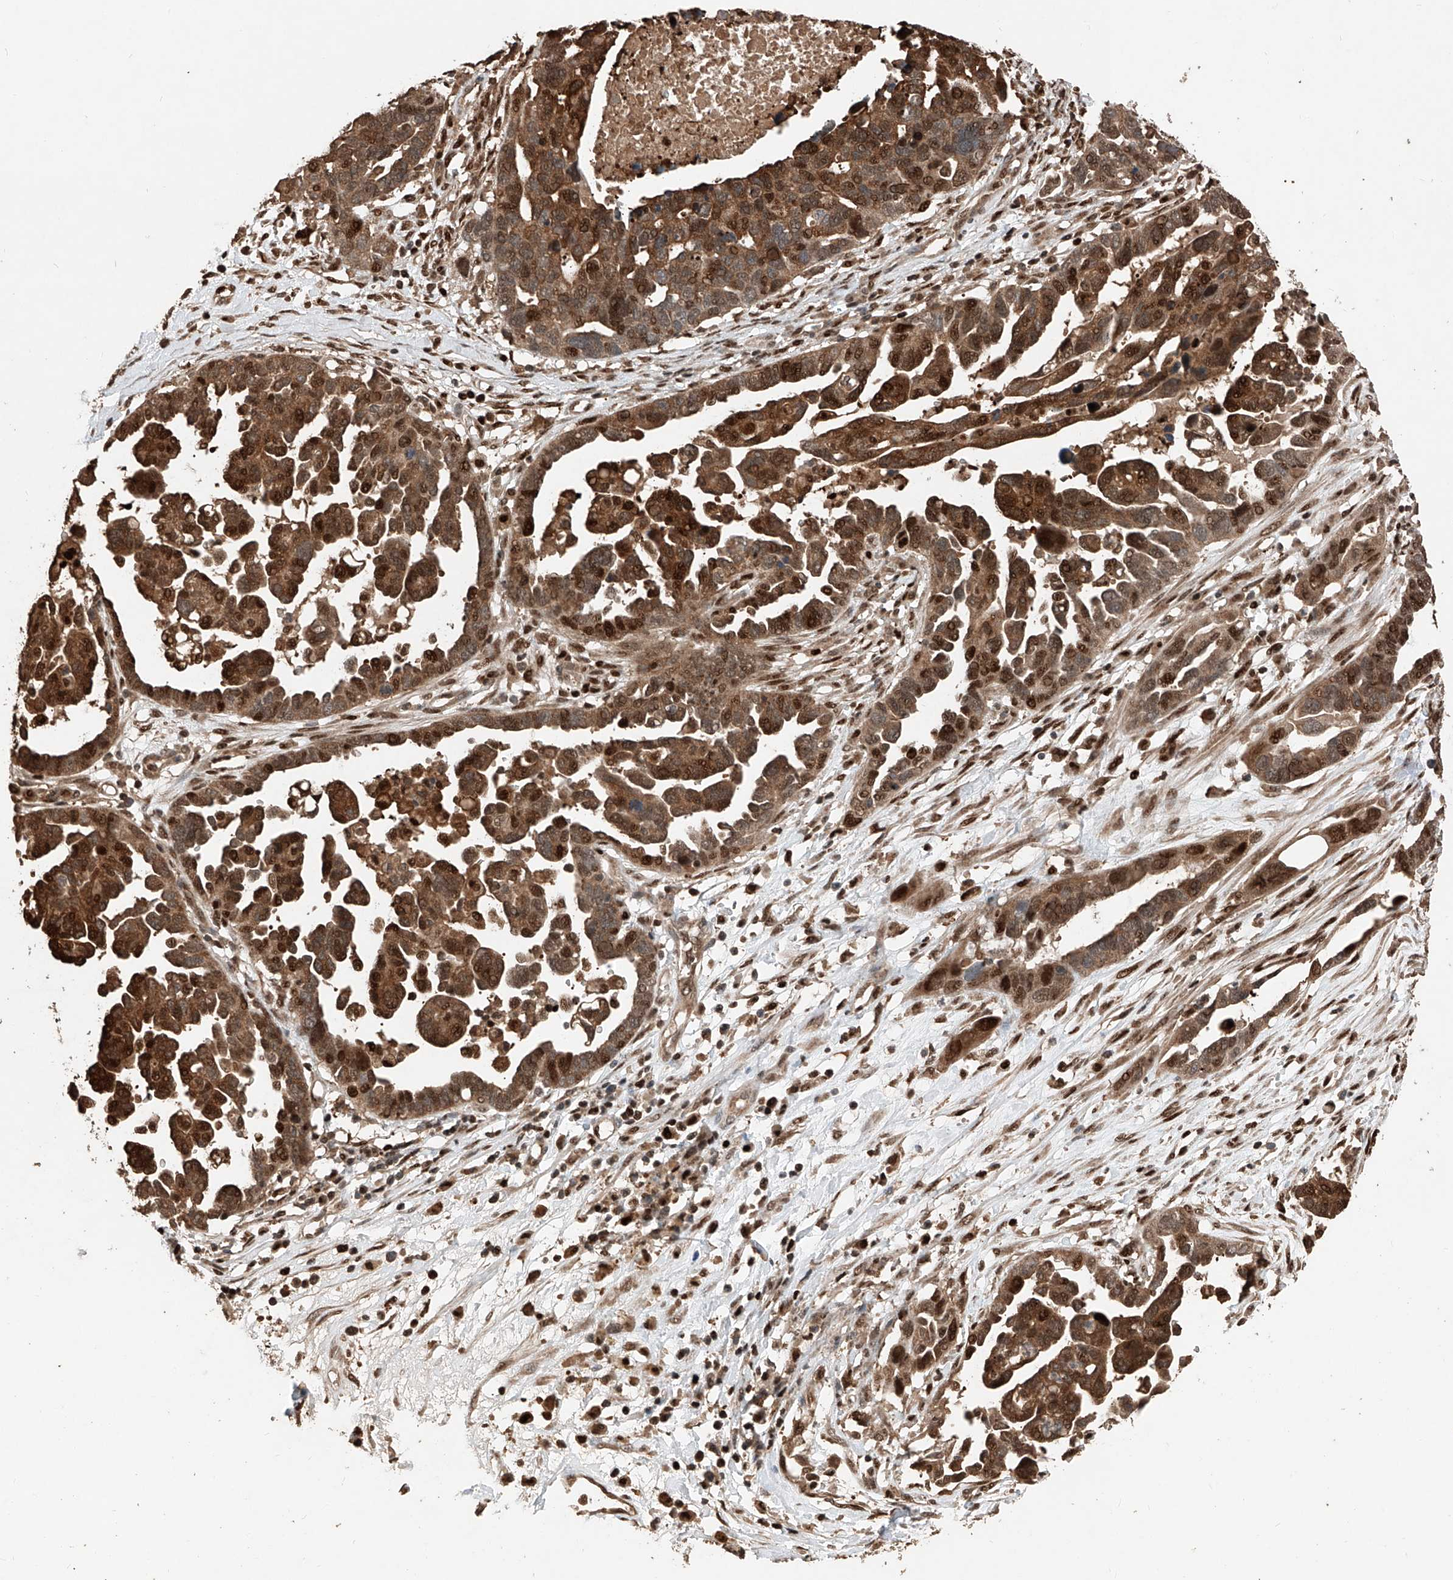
{"staining": {"intensity": "strong", "quantity": ">75%", "location": "cytoplasmic/membranous,nuclear"}, "tissue": "ovarian cancer", "cell_type": "Tumor cells", "image_type": "cancer", "snomed": [{"axis": "morphology", "description": "Cystadenocarcinoma, serous, NOS"}, {"axis": "topography", "description": "Ovary"}], "caption": "Tumor cells reveal high levels of strong cytoplasmic/membranous and nuclear expression in about >75% of cells in ovarian cancer (serous cystadenocarcinoma). (Brightfield microscopy of DAB IHC at high magnification).", "gene": "RMND1", "patient": {"sex": "female", "age": 54}}